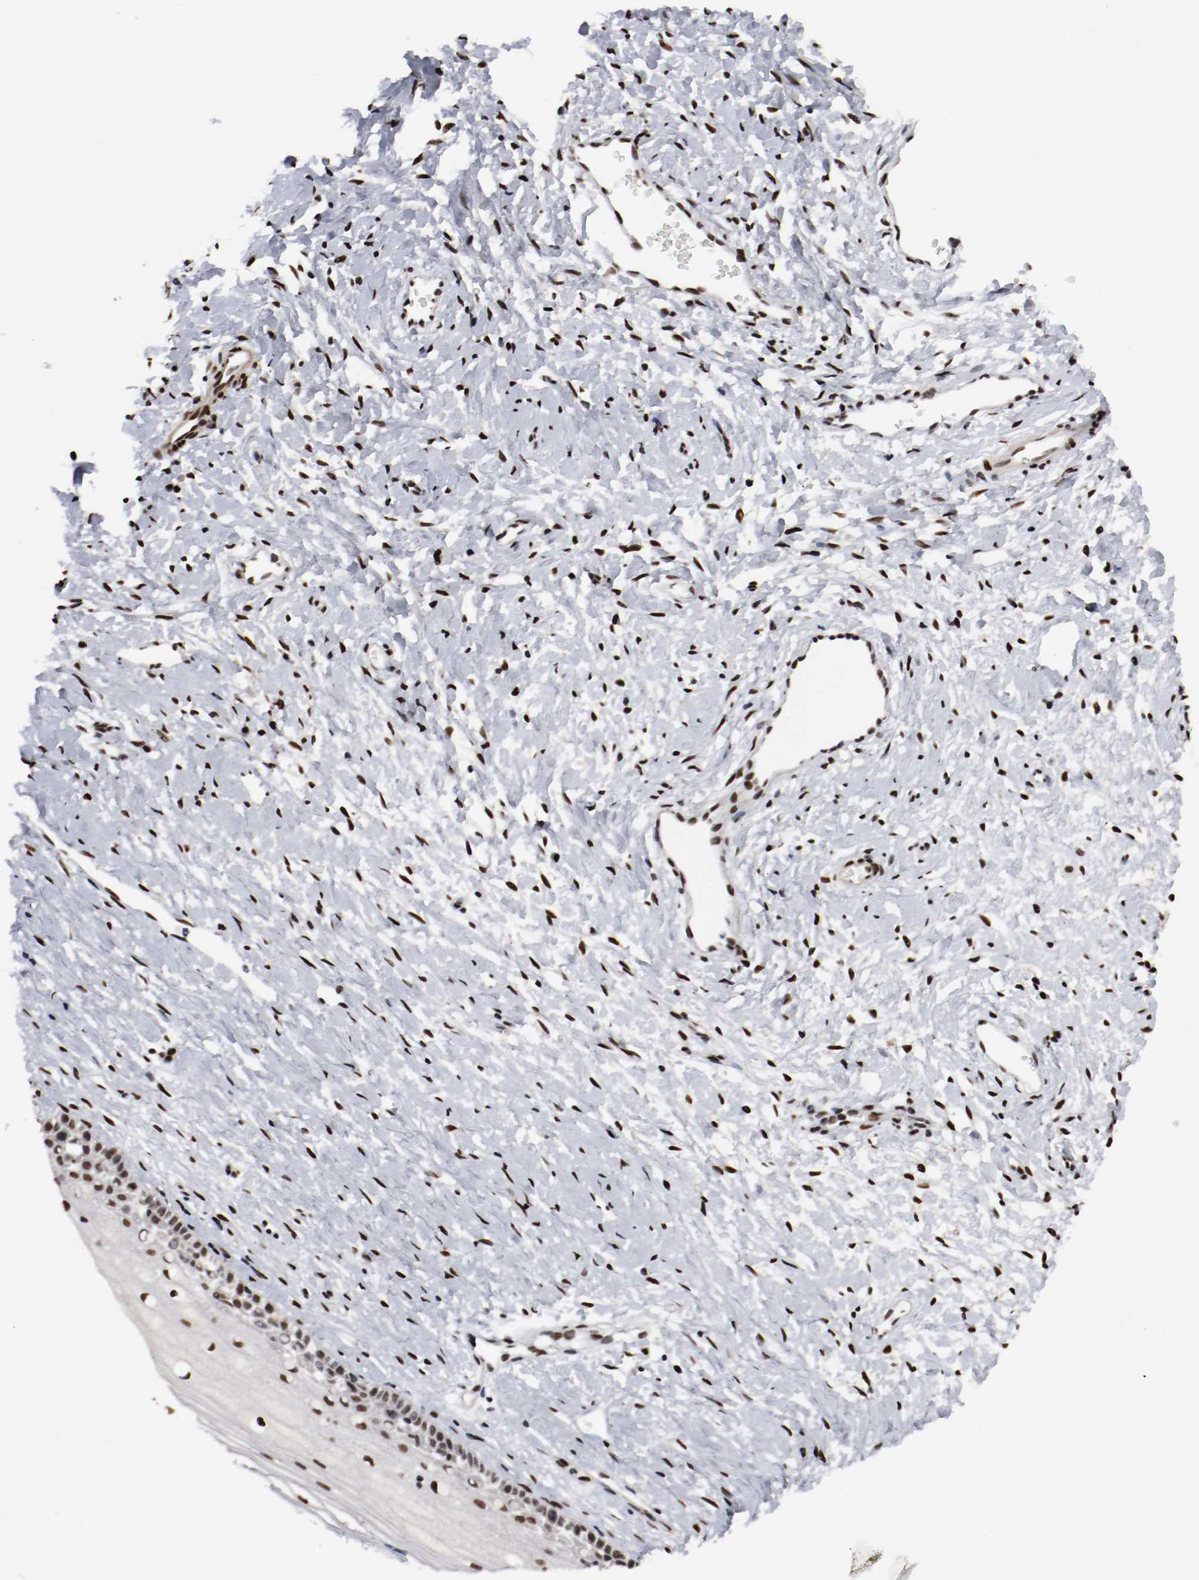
{"staining": {"intensity": "strong", "quantity": ">75%", "location": "nuclear"}, "tissue": "cervix", "cell_type": "Glandular cells", "image_type": "normal", "snomed": [{"axis": "morphology", "description": "Normal tissue, NOS"}, {"axis": "topography", "description": "Cervix"}], "caption": "Protein positivity by IHC demonstrates strong nuclear expression in approximately >75% of glandular cells in normal cervix. (IHC, brightfield microscopy, high magnification).", "gene": "MEF2D", "patient": {"sex": "female", "age": 46}}